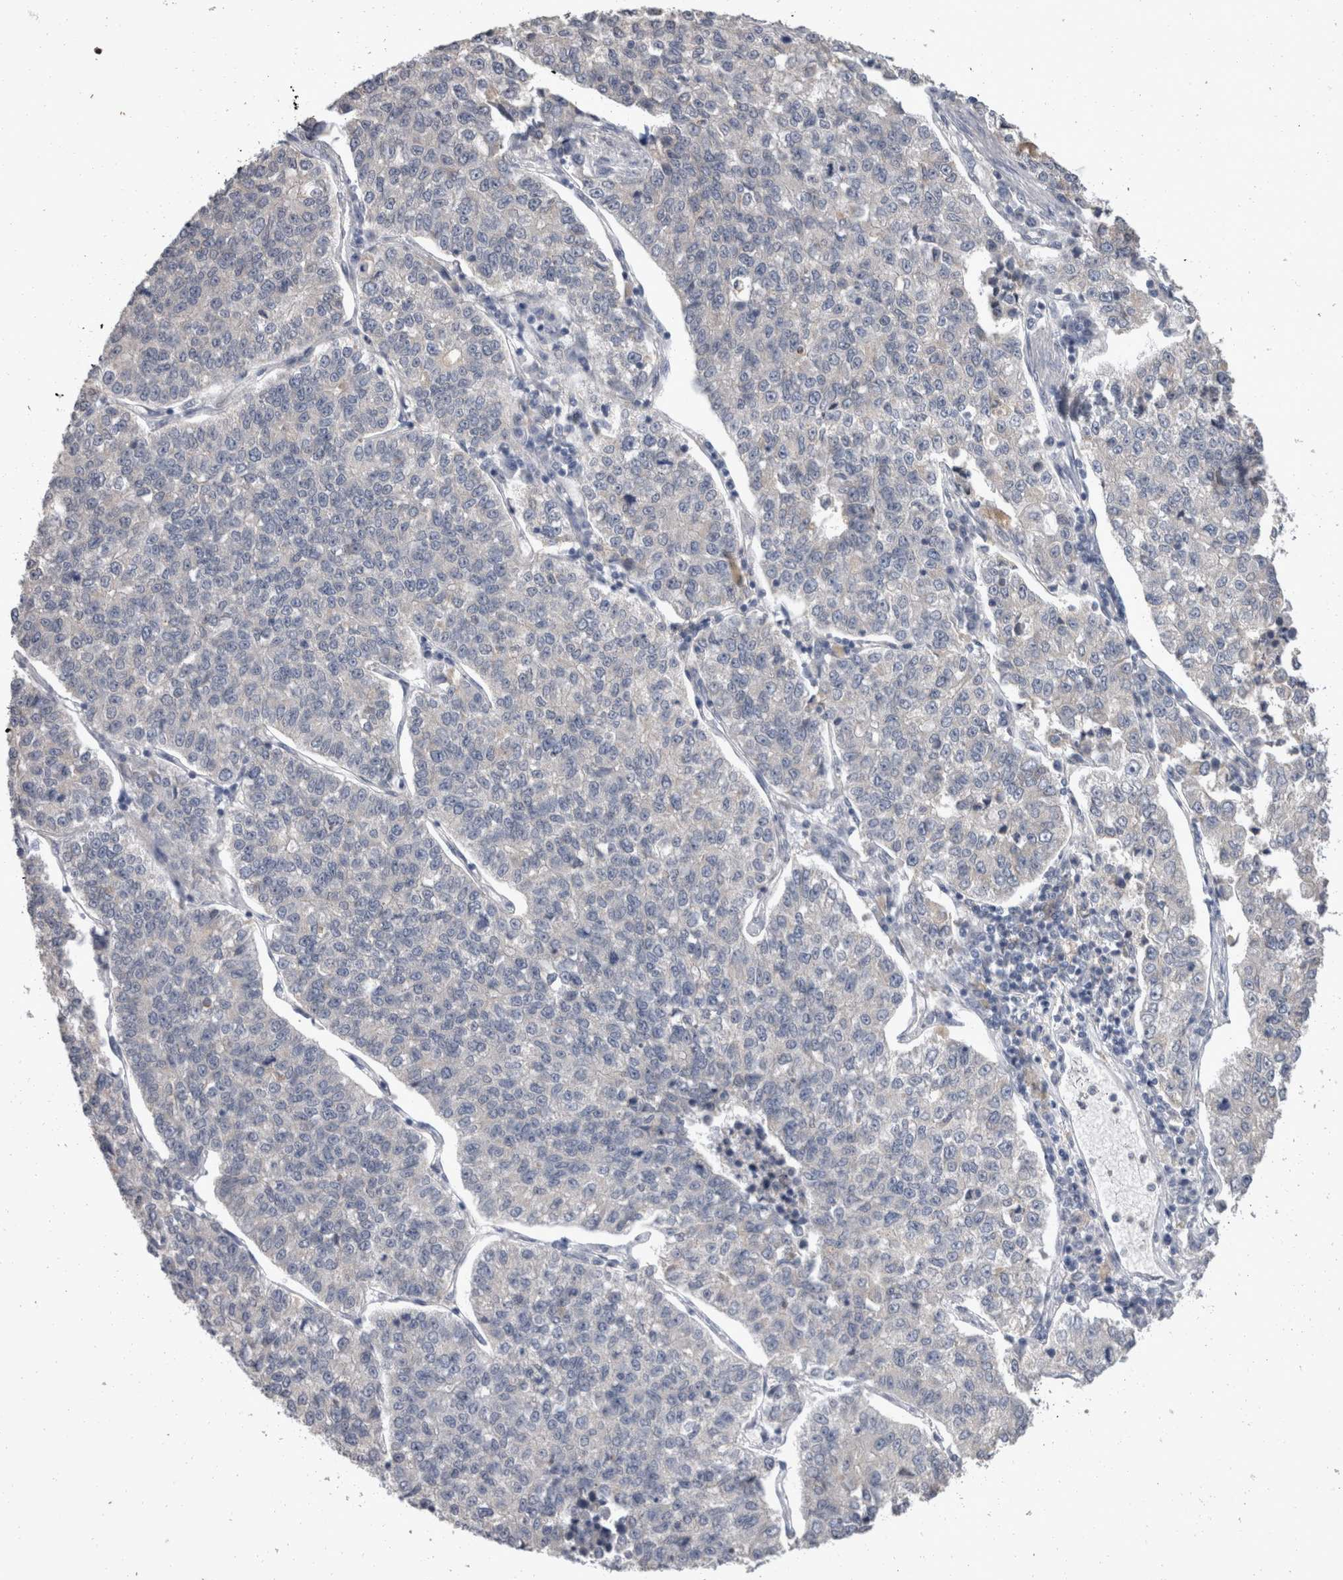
{"staining": {"intensity": "negative", "quantity": "none", "location": "none"}, "tissue": "lung cancer", "cell_type": "Tumor cells", "image_type": "cancer", "snomed": [{"axis": "morphology", "description": "Adenocarcinoma, NOS"}, {"axis": "topography", "description": "Lung"}], "caption": "High power microscopy photomicrograph of an immunohistochemistry (IHC) histopathology image of lung cancer (adenocarcinoma), revealing no significant expression in tumor cells.", "gene": "FHOD3", "patient": {"sex": "male", "age": 49}}